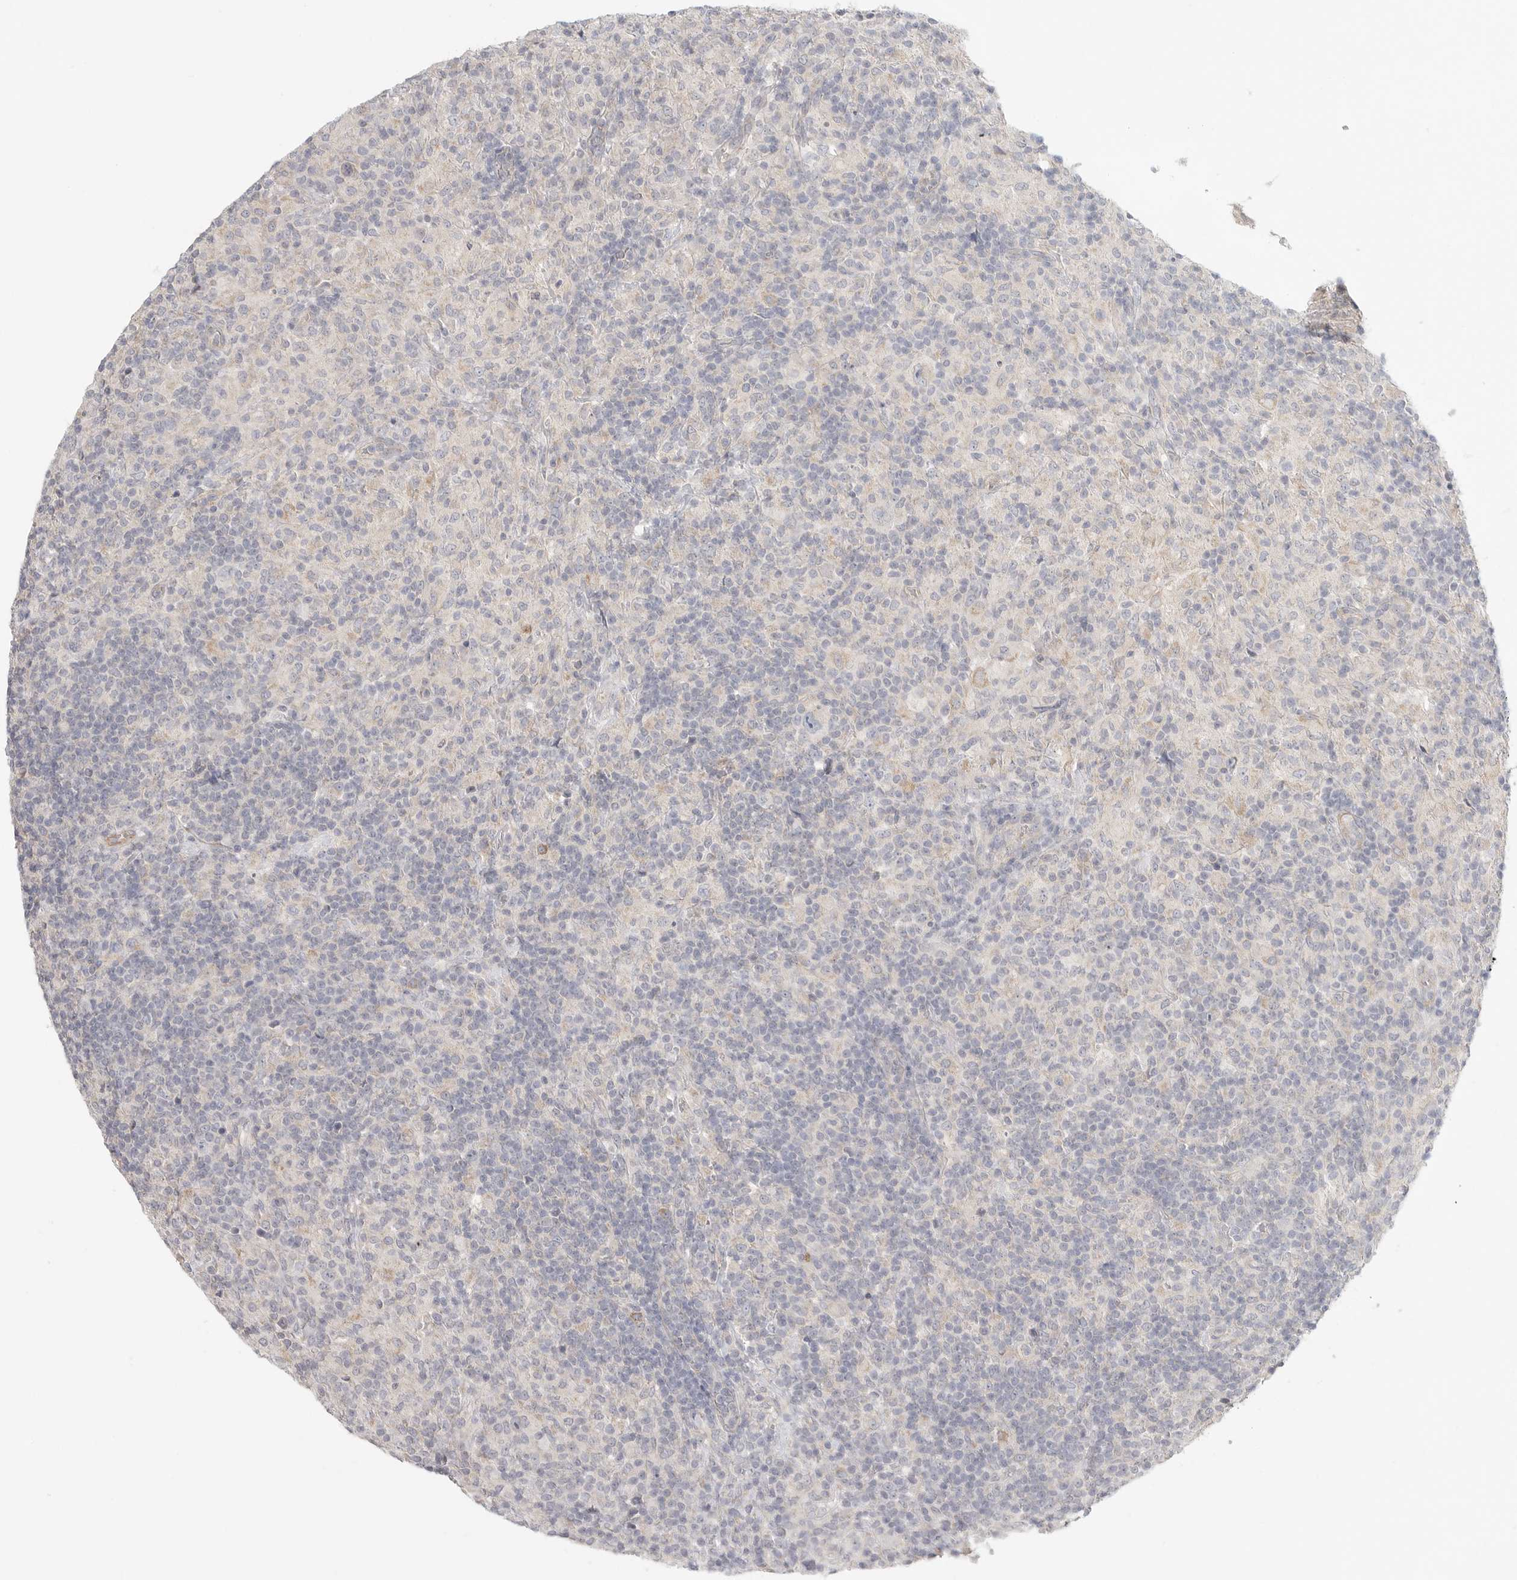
{"staining": {"intensity": "negative", "quantity": "none", "location": "none"}, "tissue": "lymphoma", "cell_type": "Tumor cells", "image_type": "cancer", "snomed": [{"axis": "morphology", "description": "Hodgkin's disease, NOS"}, {"axis": "topography", "description": "Lymph node"}], "caption": "Immunohistochemical staining of human Hodgkin's disease shows no significant staining in tumor cells.", "gene": "SLC25A36", "patient": {"sex": "male", "age": 70}}